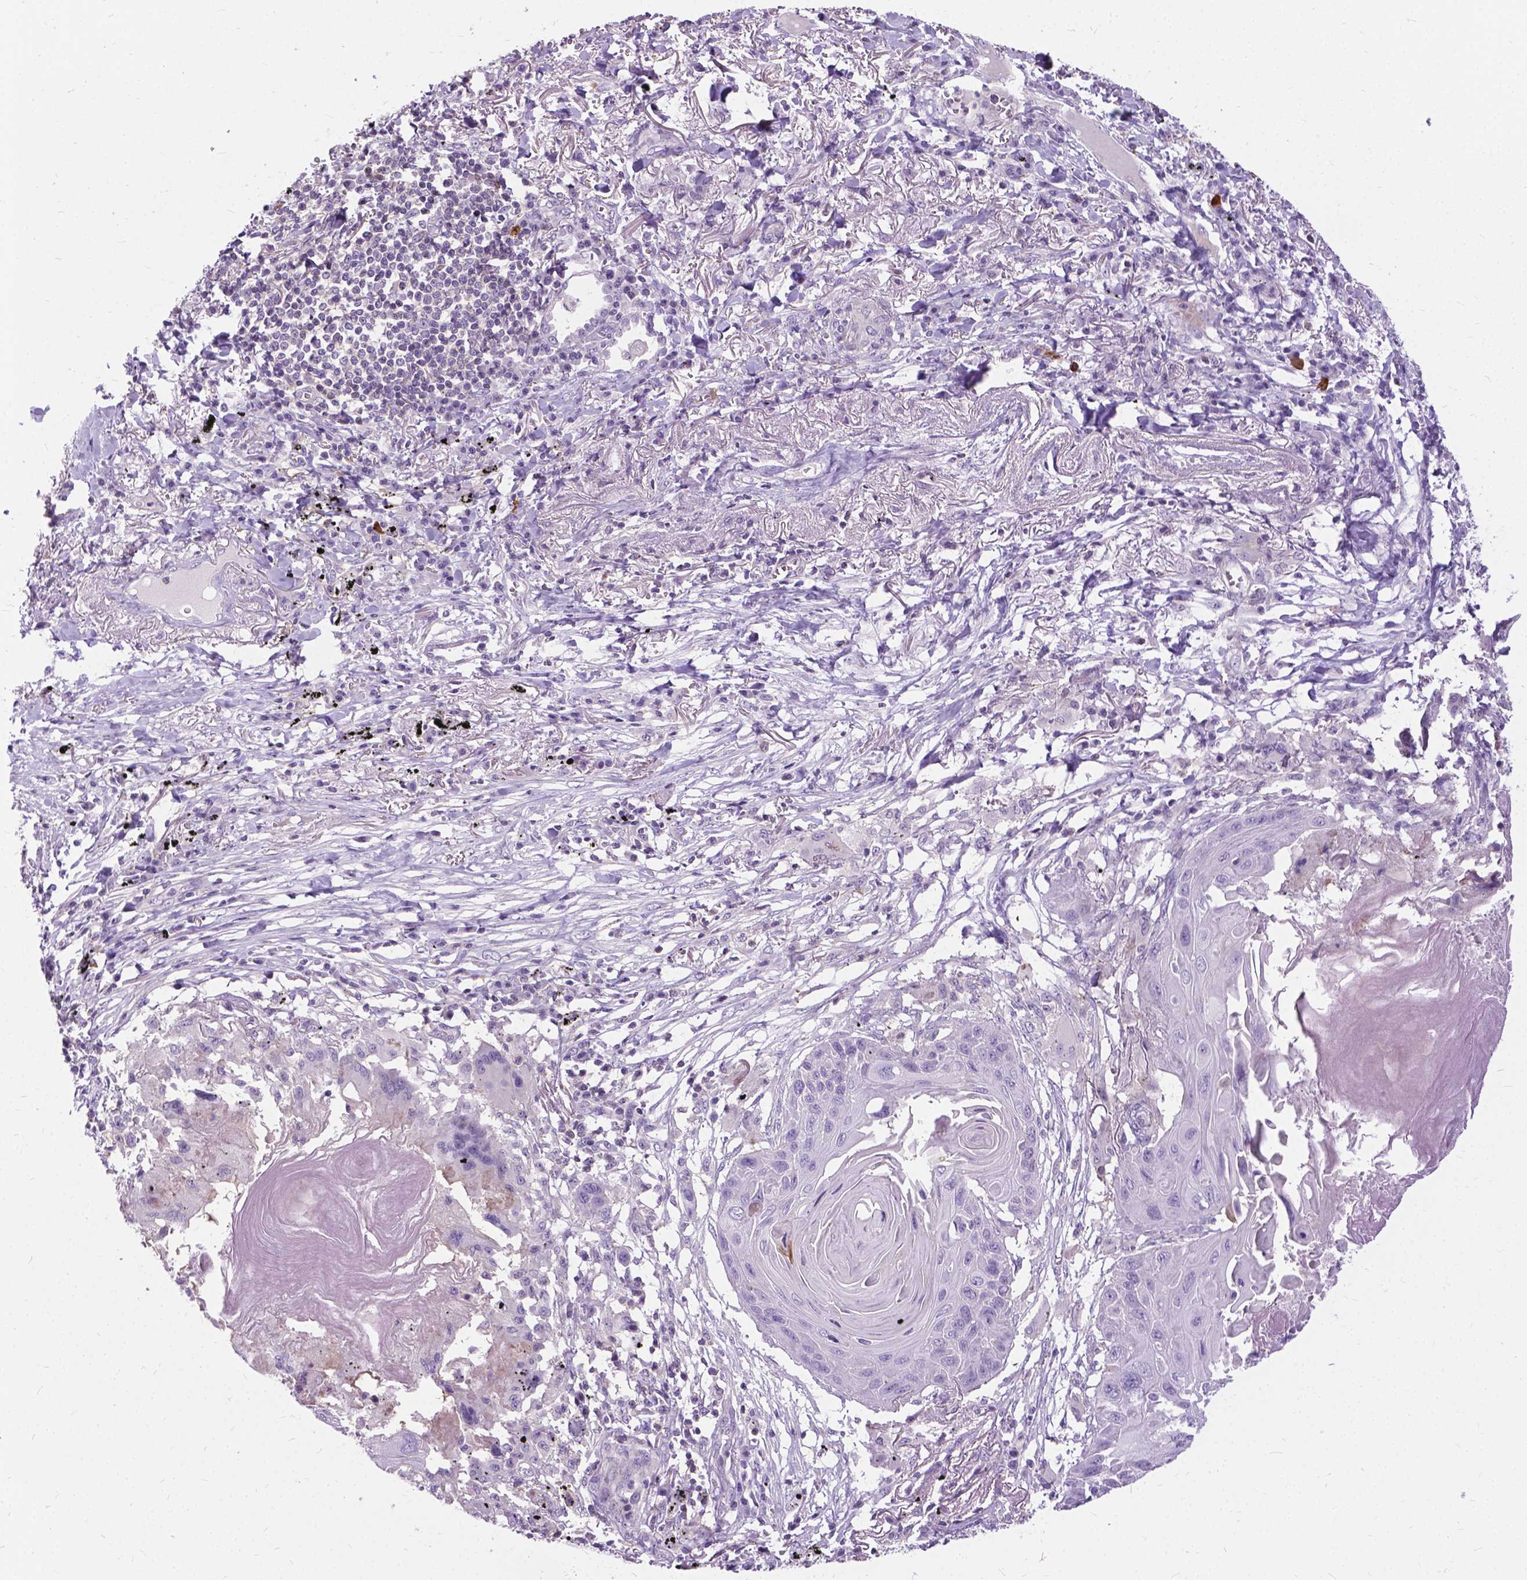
{"staining": {"intensity": "negative", "quantity": "none", "location": "none"}, "tissue": "lung cancer", "cell_type": "Tumor cells", "image_type": "cancer", "snomed": [{"axis": "morphology", "description": "Squamous cell carcinoma, NOS"}, {"axis": "topography", "description": "Lung"}], "caption": "This photomicrograph is of lung squamous cell carcinoma stained with immunohistochemistry (IHC) to label a protein in brown with the nuclei are counter-stained blue. There is no staining in tumor cells. The staining was performed using DAB (3,3'-diaminobenzidine) to visualize the protein expression in brown, while the nuclei were stained in blue with hematoxylin (Magnification: 20x).", "gene": "JAK3", "patient": {"sex": "male", "age": 78}}